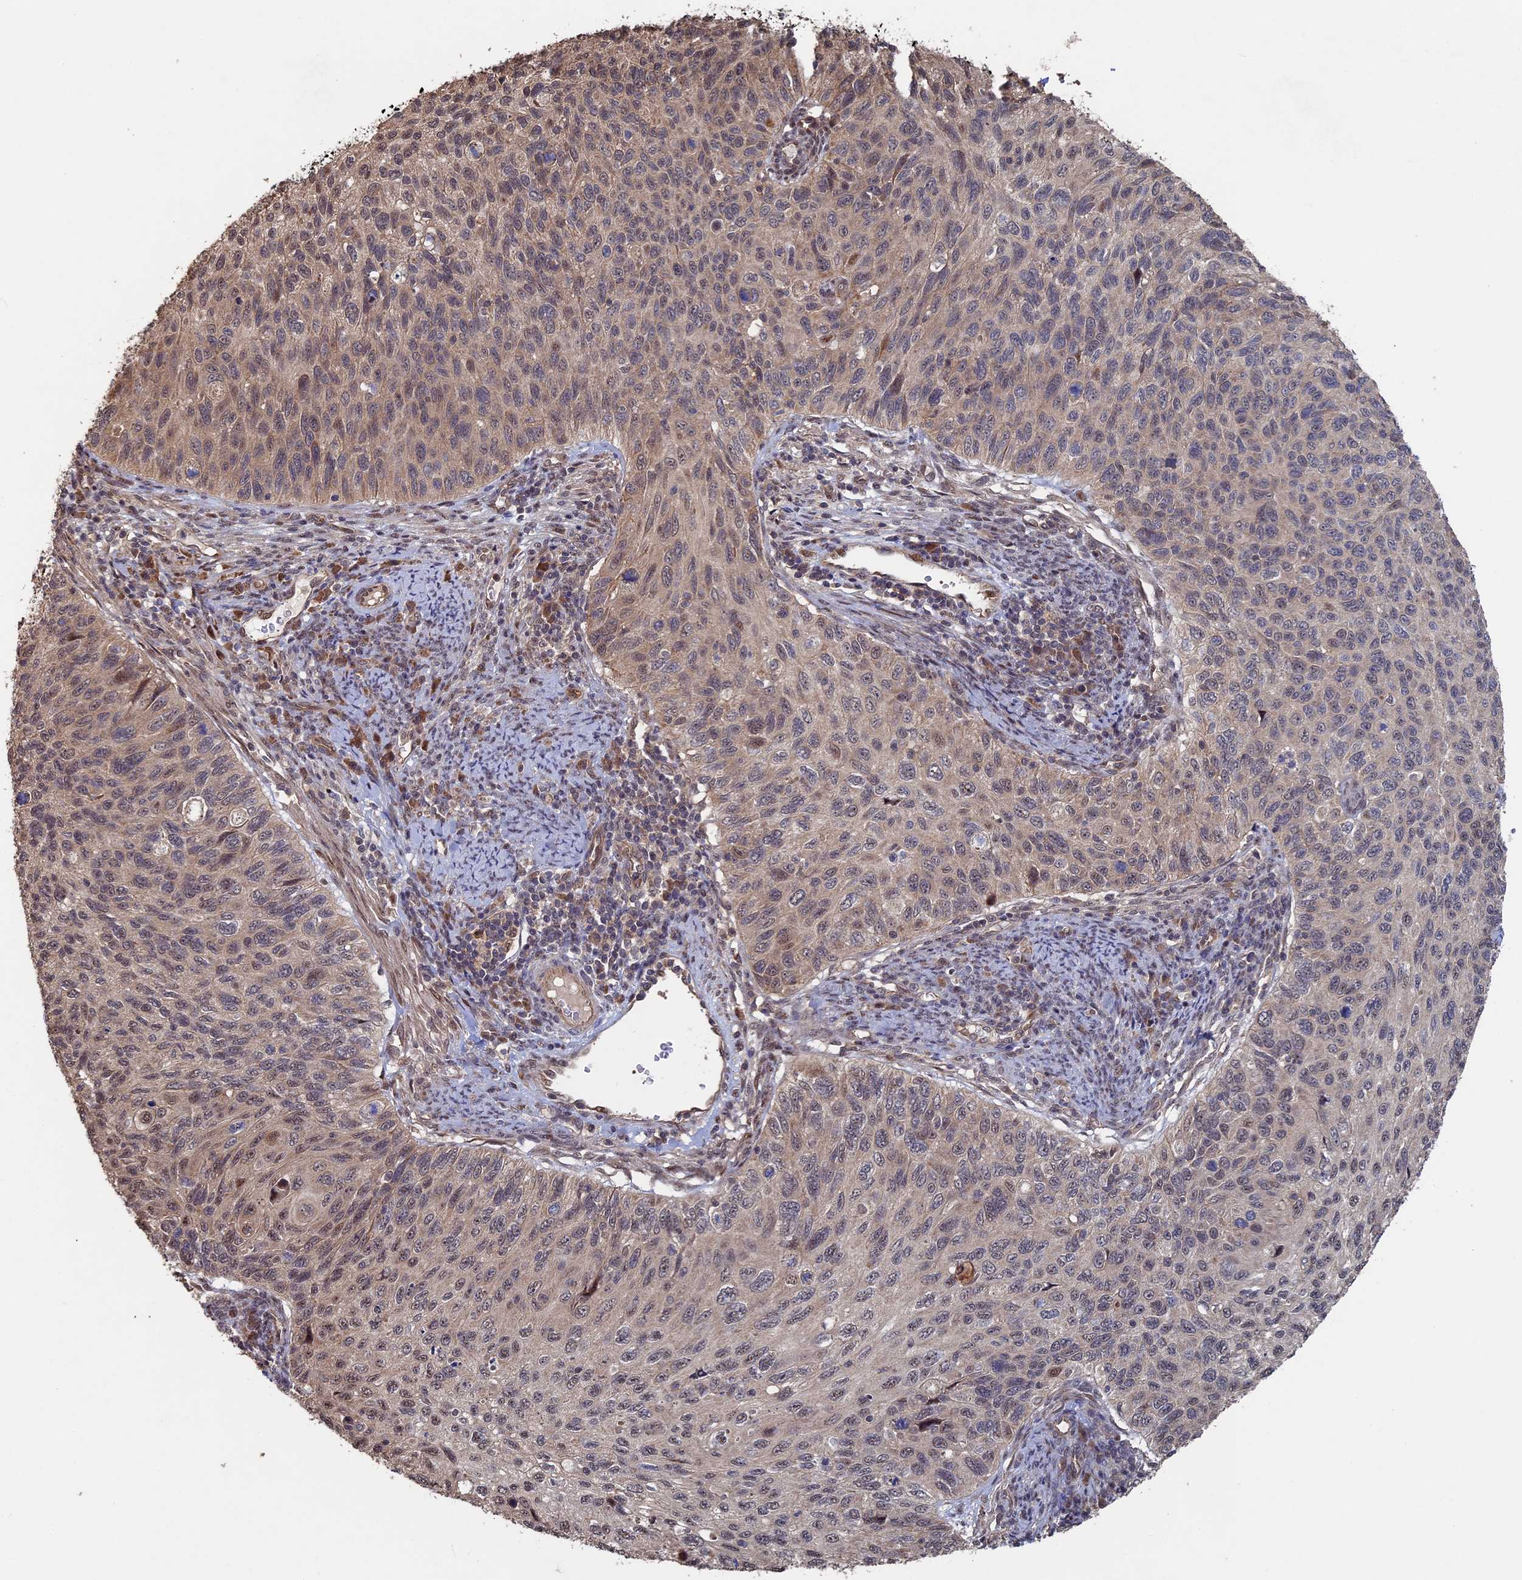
{"staining": {"intensity": "weak", "quantity": ">75%", "location": "cytoplasmic/membranous,nuclear"}, "tissue": "cervical cancer", "cell_type": "Tumor cells", "image_type": "cancer", "snomed": [{"axis": "morphology", "description": "Squamous cell carcinoma, NOS"}, {"axis": "topography", "description": "Cervix"}], "caption": "This micrograph shows immunohistochemistry staining of squamous cell carcinoma (cervical), with low weak cytoplasmic/membranous and nuclear positivity in about >75% of tumor cells.", "gene": "KIAA1328", "patient": {"sex": "female", "age": 70}}